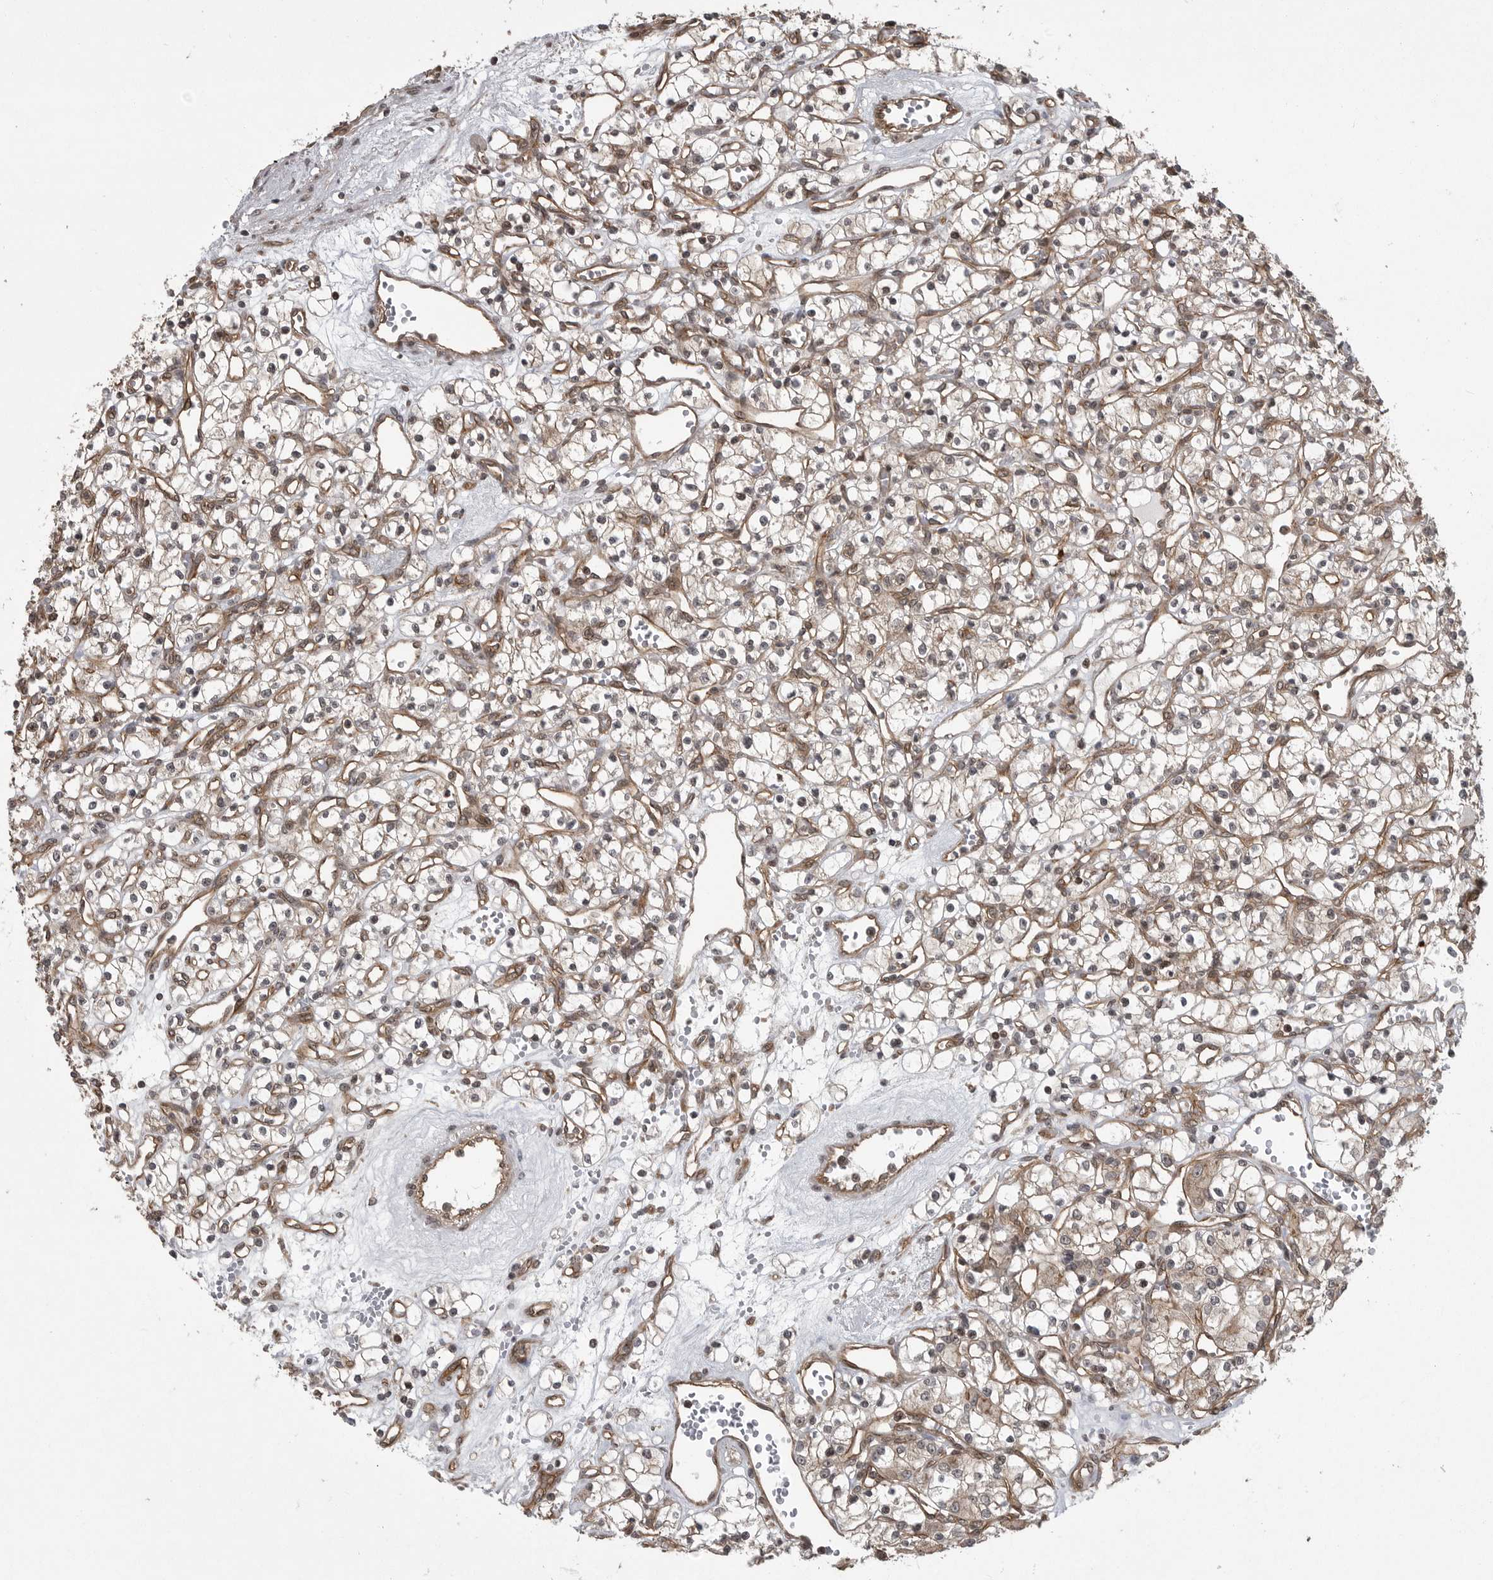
{"staining": {"intensity": "weak", "quantity": ">75%", "location": "cytoplasmic/membranous"}, "tissue": "renal cancer", "cell_type": "Tumor cells", "image_type": "cancer", "snomed": [{"axis": "morphology", "description": "Adenocarcinoma, NOS"}, {"axis": "topography", "description": "Kidney"}], "caption": "A high-resolution image shows immunohistochemistry (IHC) staining of renal adenocarcinoma, which demonstrates weak cytoplasmic/membranous expression in approximately >75% of tumor cells.", "gene": "DNAJC8", "patient": {"sex": "female", "age": 59}}